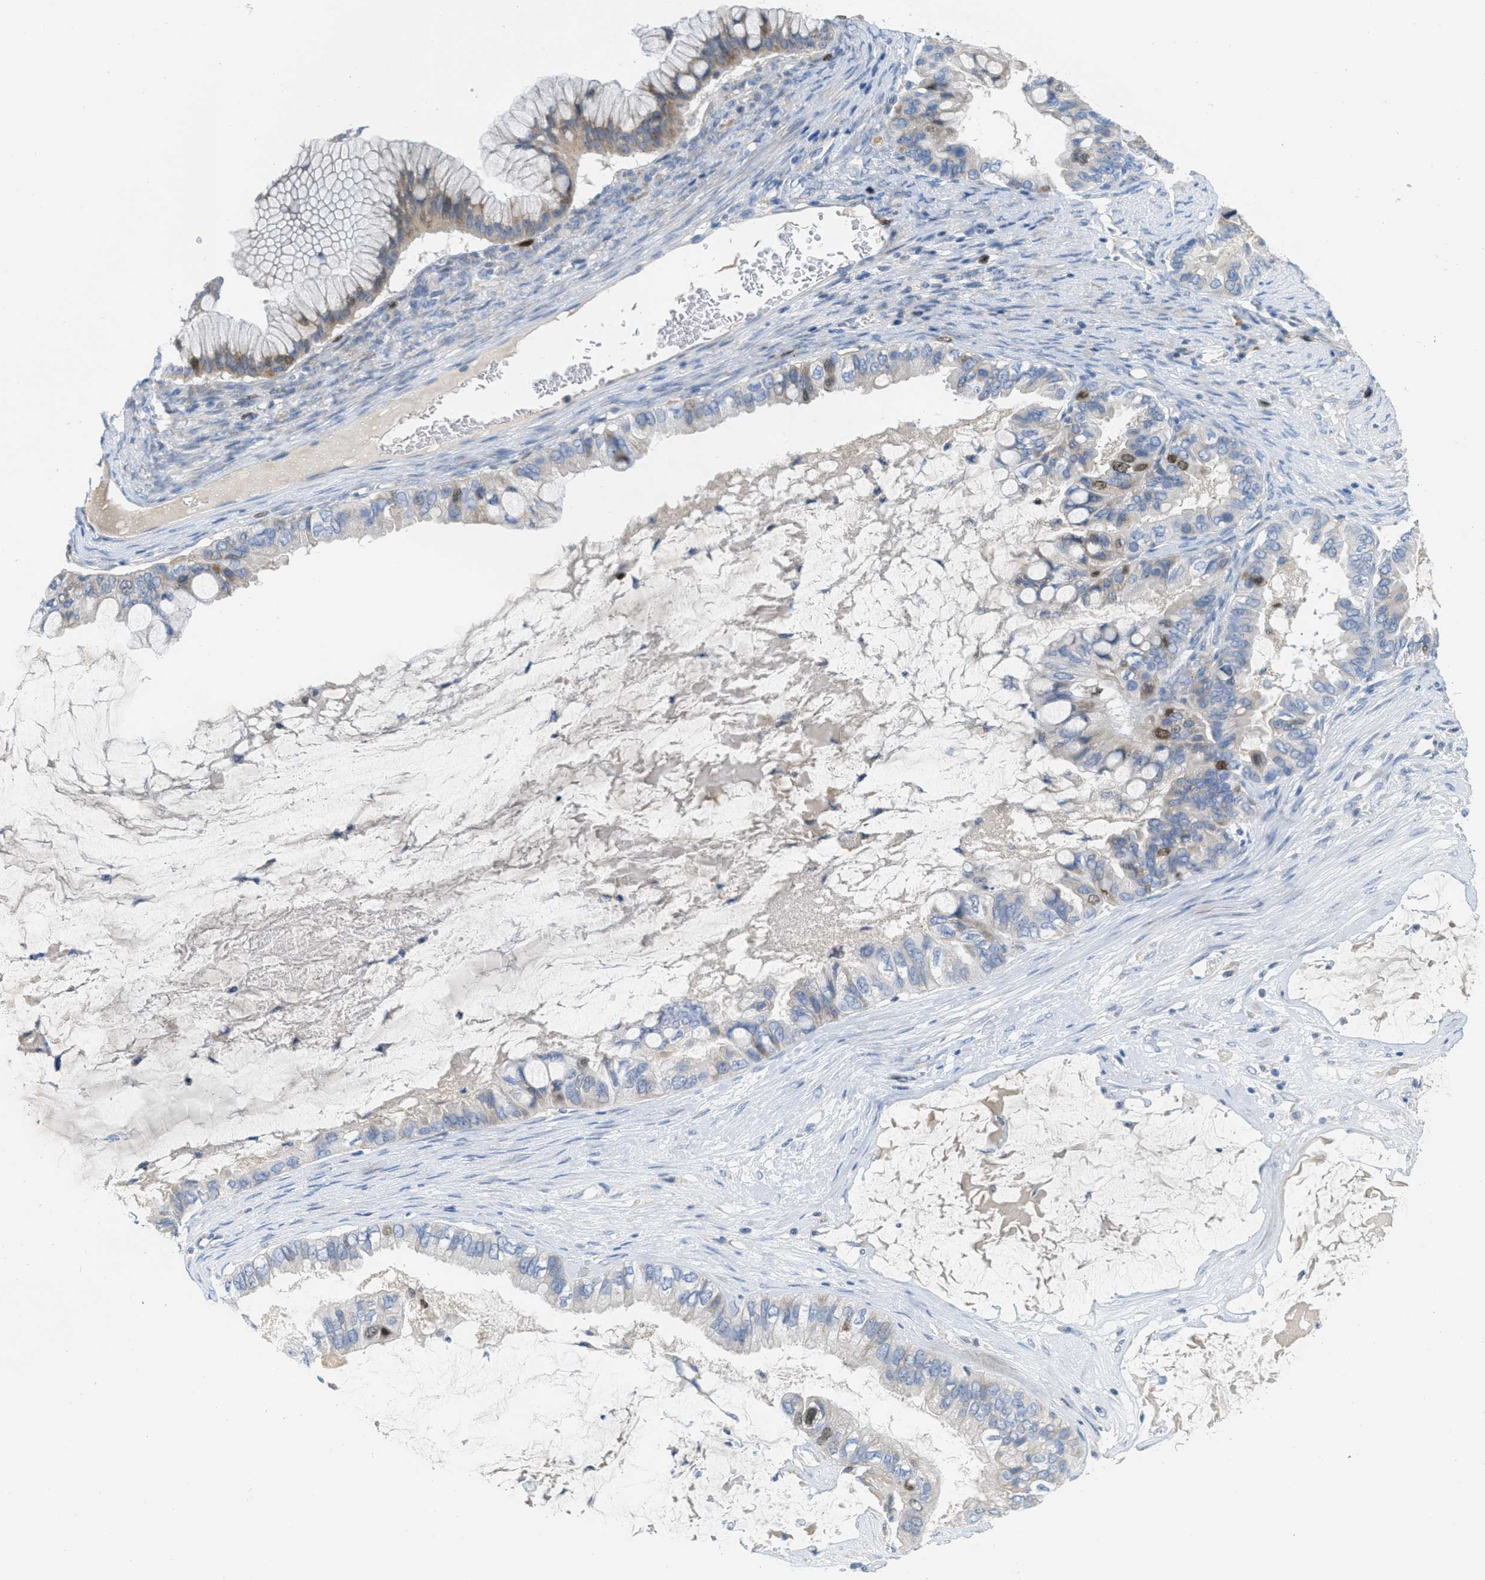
{"staining": {"intensity": "moderate", "quantity": "<25%", "location": "cytoplasmic/membranous,nuclear"}, "tissue": "ovarian cancer", "cell_type": "Tumor cells", "image_type": "cancer", "snomed": [{"axis": "morphology", "description": "Cystadenocarcinoma, mucinous, NOS"}, {"axis": "topography", "description": "Ovary"}], "caption": "Human mucinous cystadenocarcinoma (ovarian) stained for a protein (brown) demonstrates moderate cytoplasmic/membranous and nuclear positive staining in approximately <25% of tumor cells.", "gene": "ORC6", "patient": {"sex": "female", "age": 80}}